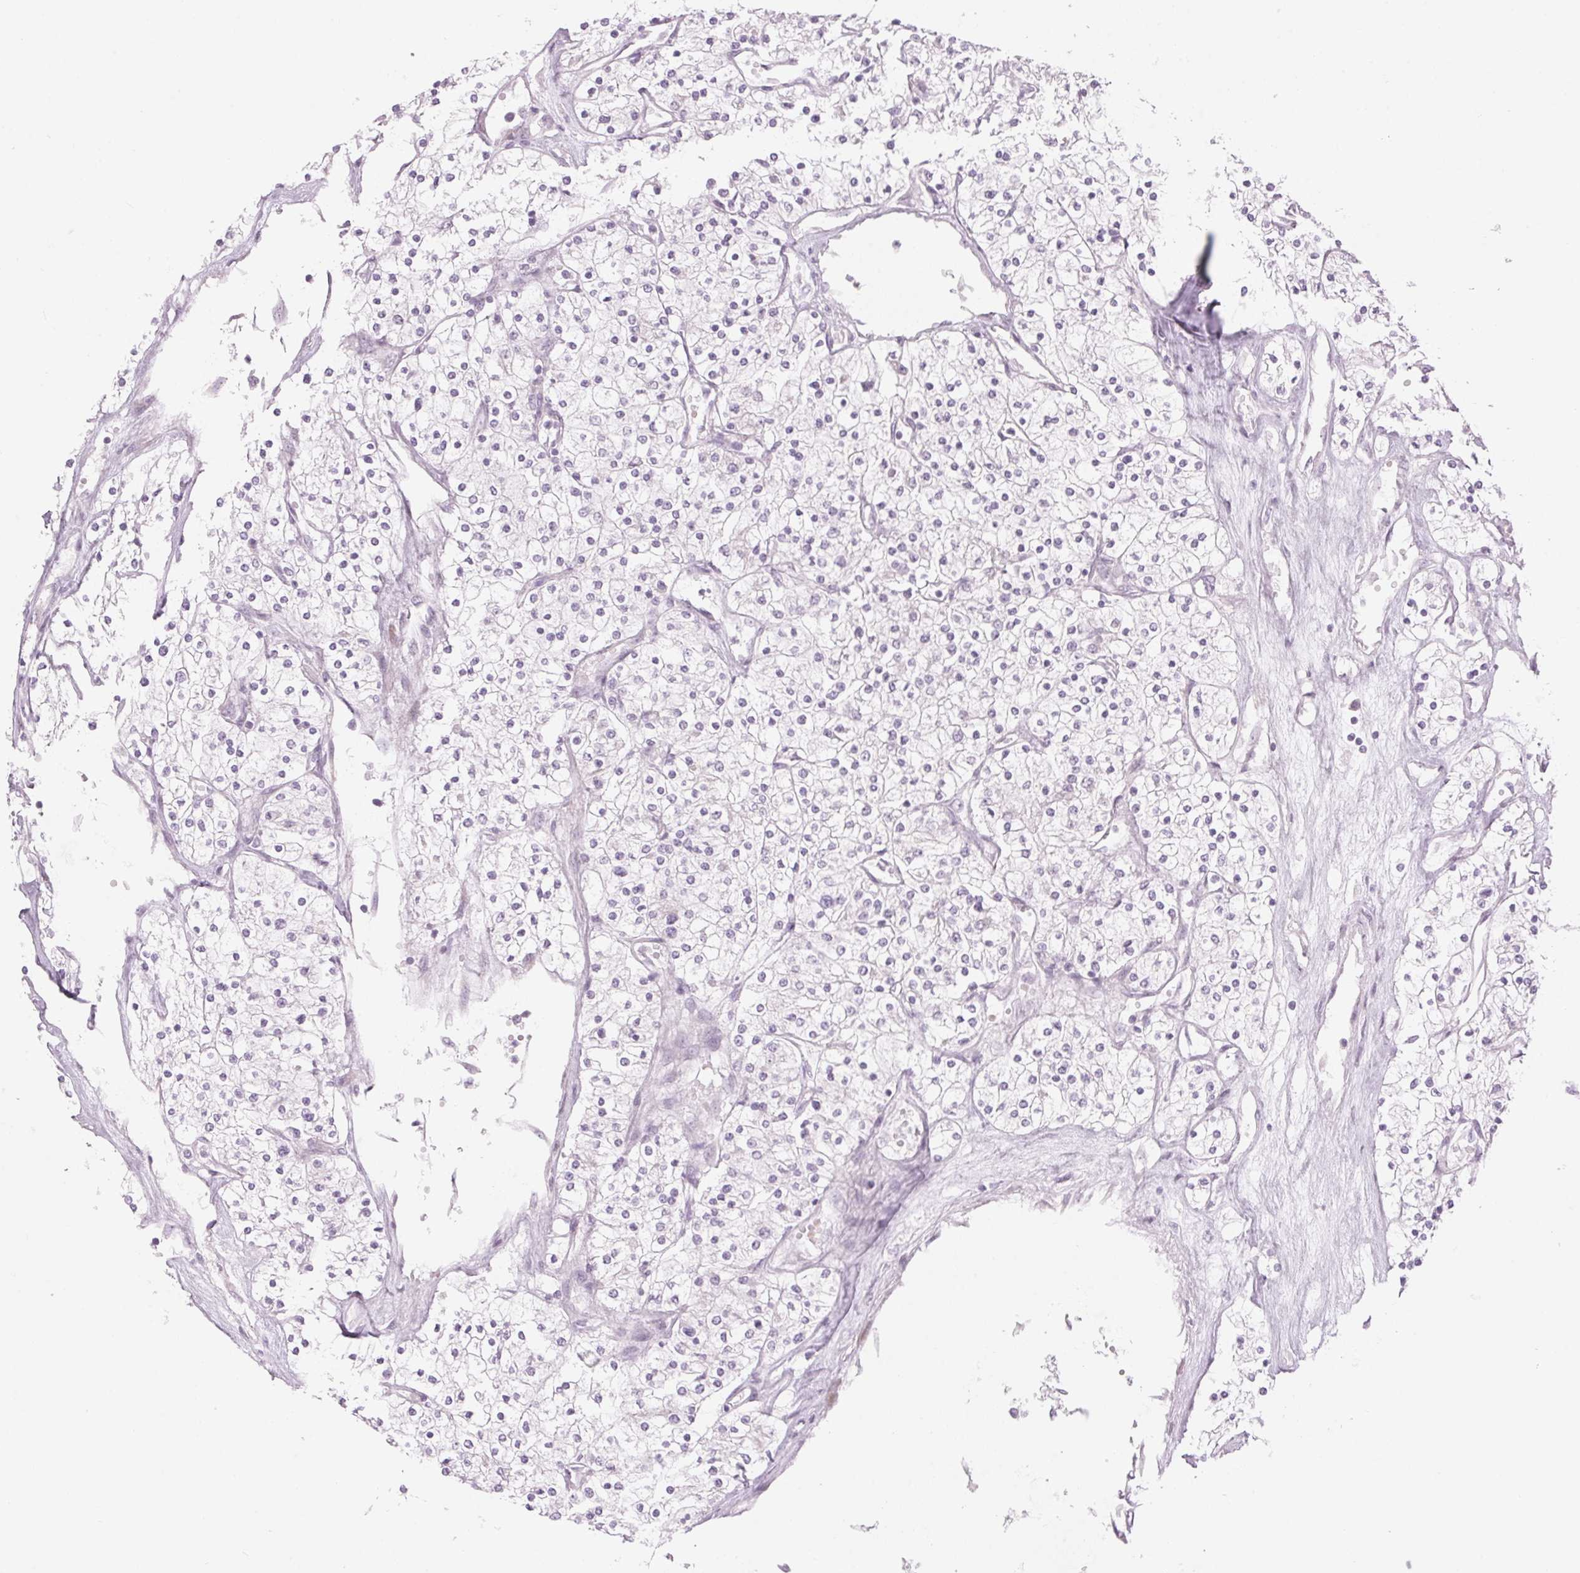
{"staining": {"intensity": "negative", "quantity": "none", "location": "none"}, "tissue": "renal cancer", "cell_type": "Tumor cells", "image_type": "cancer", "snomed": [{"axis": "morphology", "description": "Adenocarcinoma, NOS"}, {"axis": "topography", "description": "Kidney"}], "caption": "An IHC image of renal adenocarcinoma is shown. There is no staining in tumor cells of renal adenocarcinoma.", "gene": "GNMT", "patient": {"sex": "male", "age": 80}}